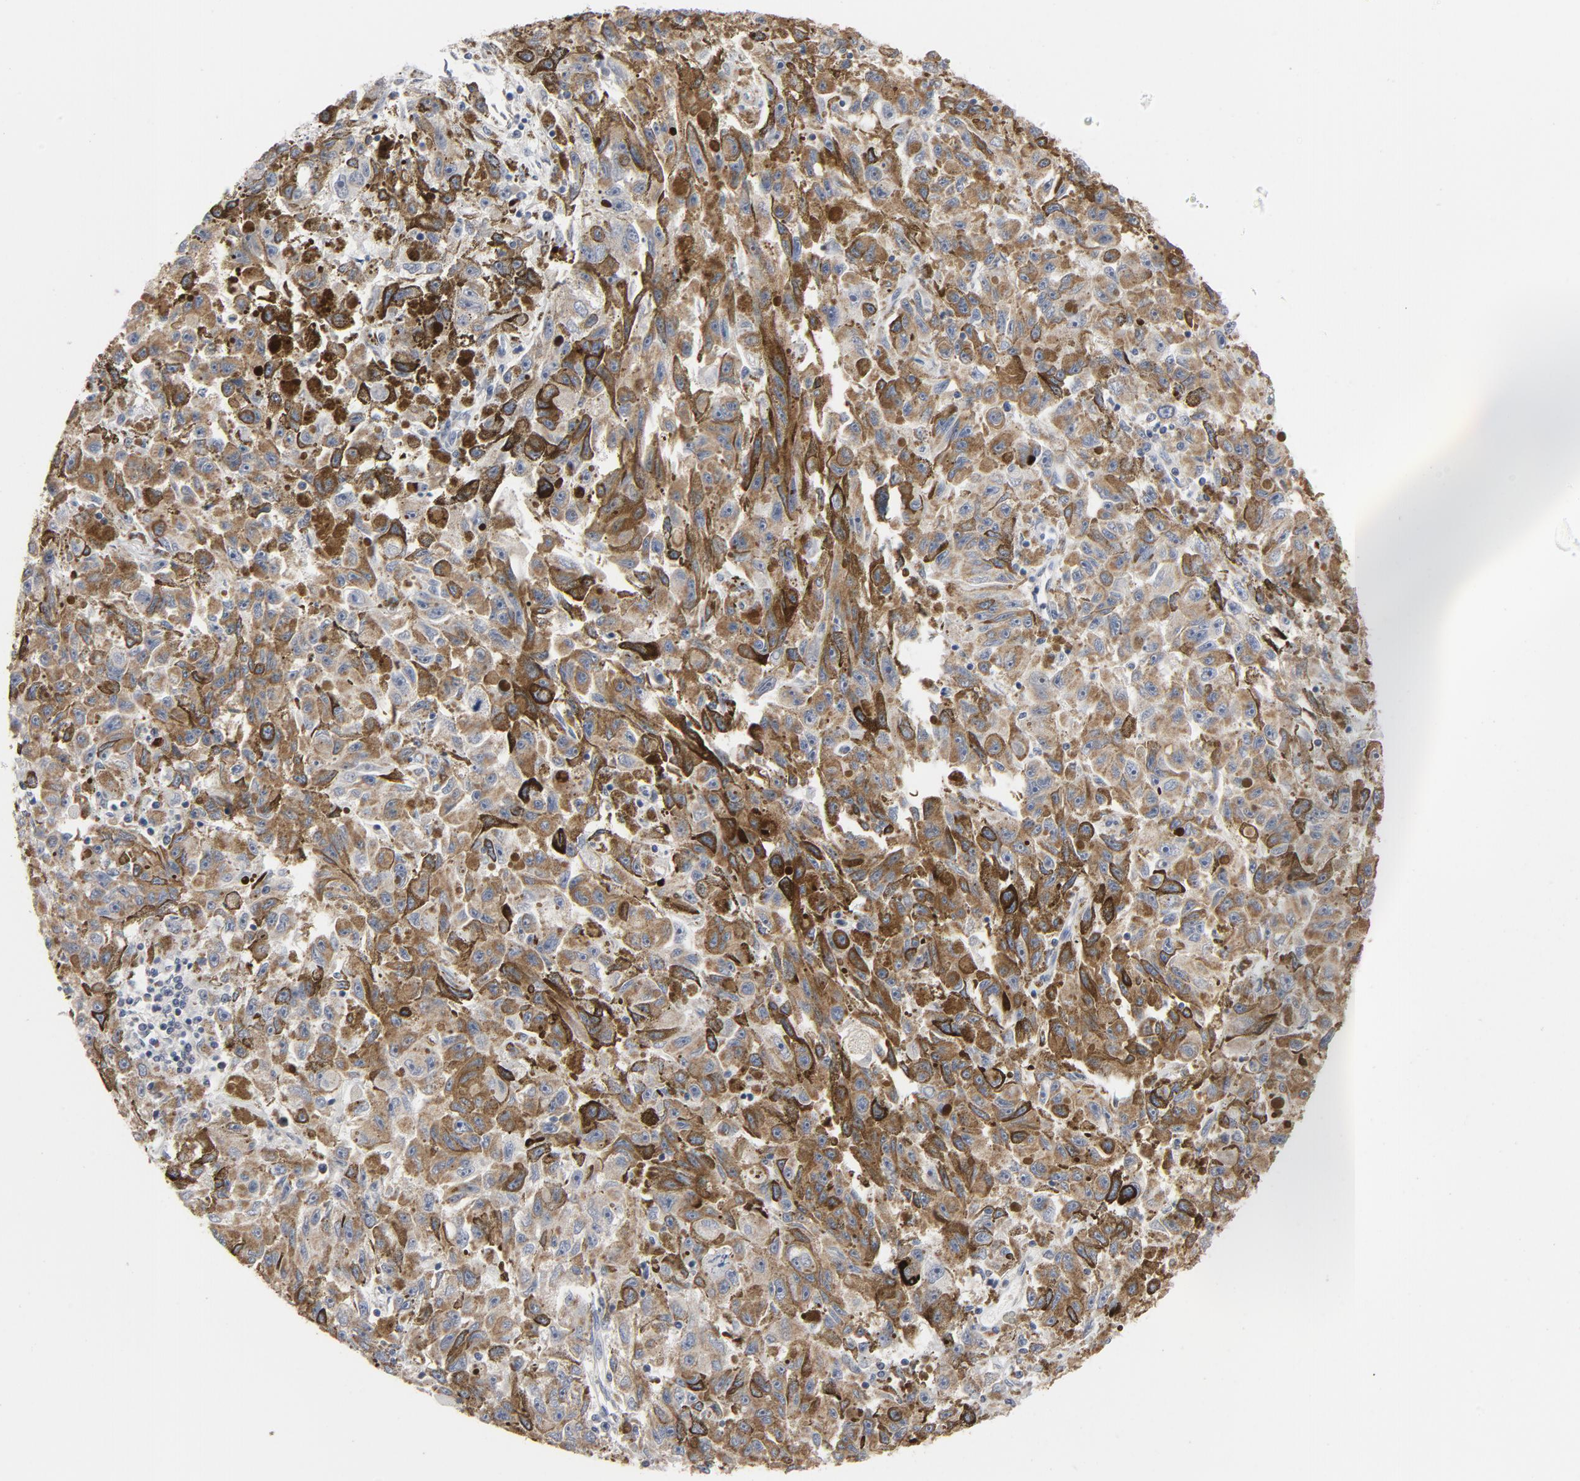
{"staining": {"intensity": "strong", "quantity": ">75%", "location": "cytoplasmic/membranous"}, "tissue": "melanoma", "cell_type": "Tumor cells", "image_type": "cancer", "snomed": [{"axis": "morphology", "description": "Malignant melanoma, NOS"}, {"axis": "topography", "description": "Skin"}], "caption": "The micrograph shows staining of malignant melanoma, revealing strong cytoplasmic/membranous protein positivity (brown color) within tumor cells.", "gene": "GNG2", "patient": {"sex": "female", "age": 104}}